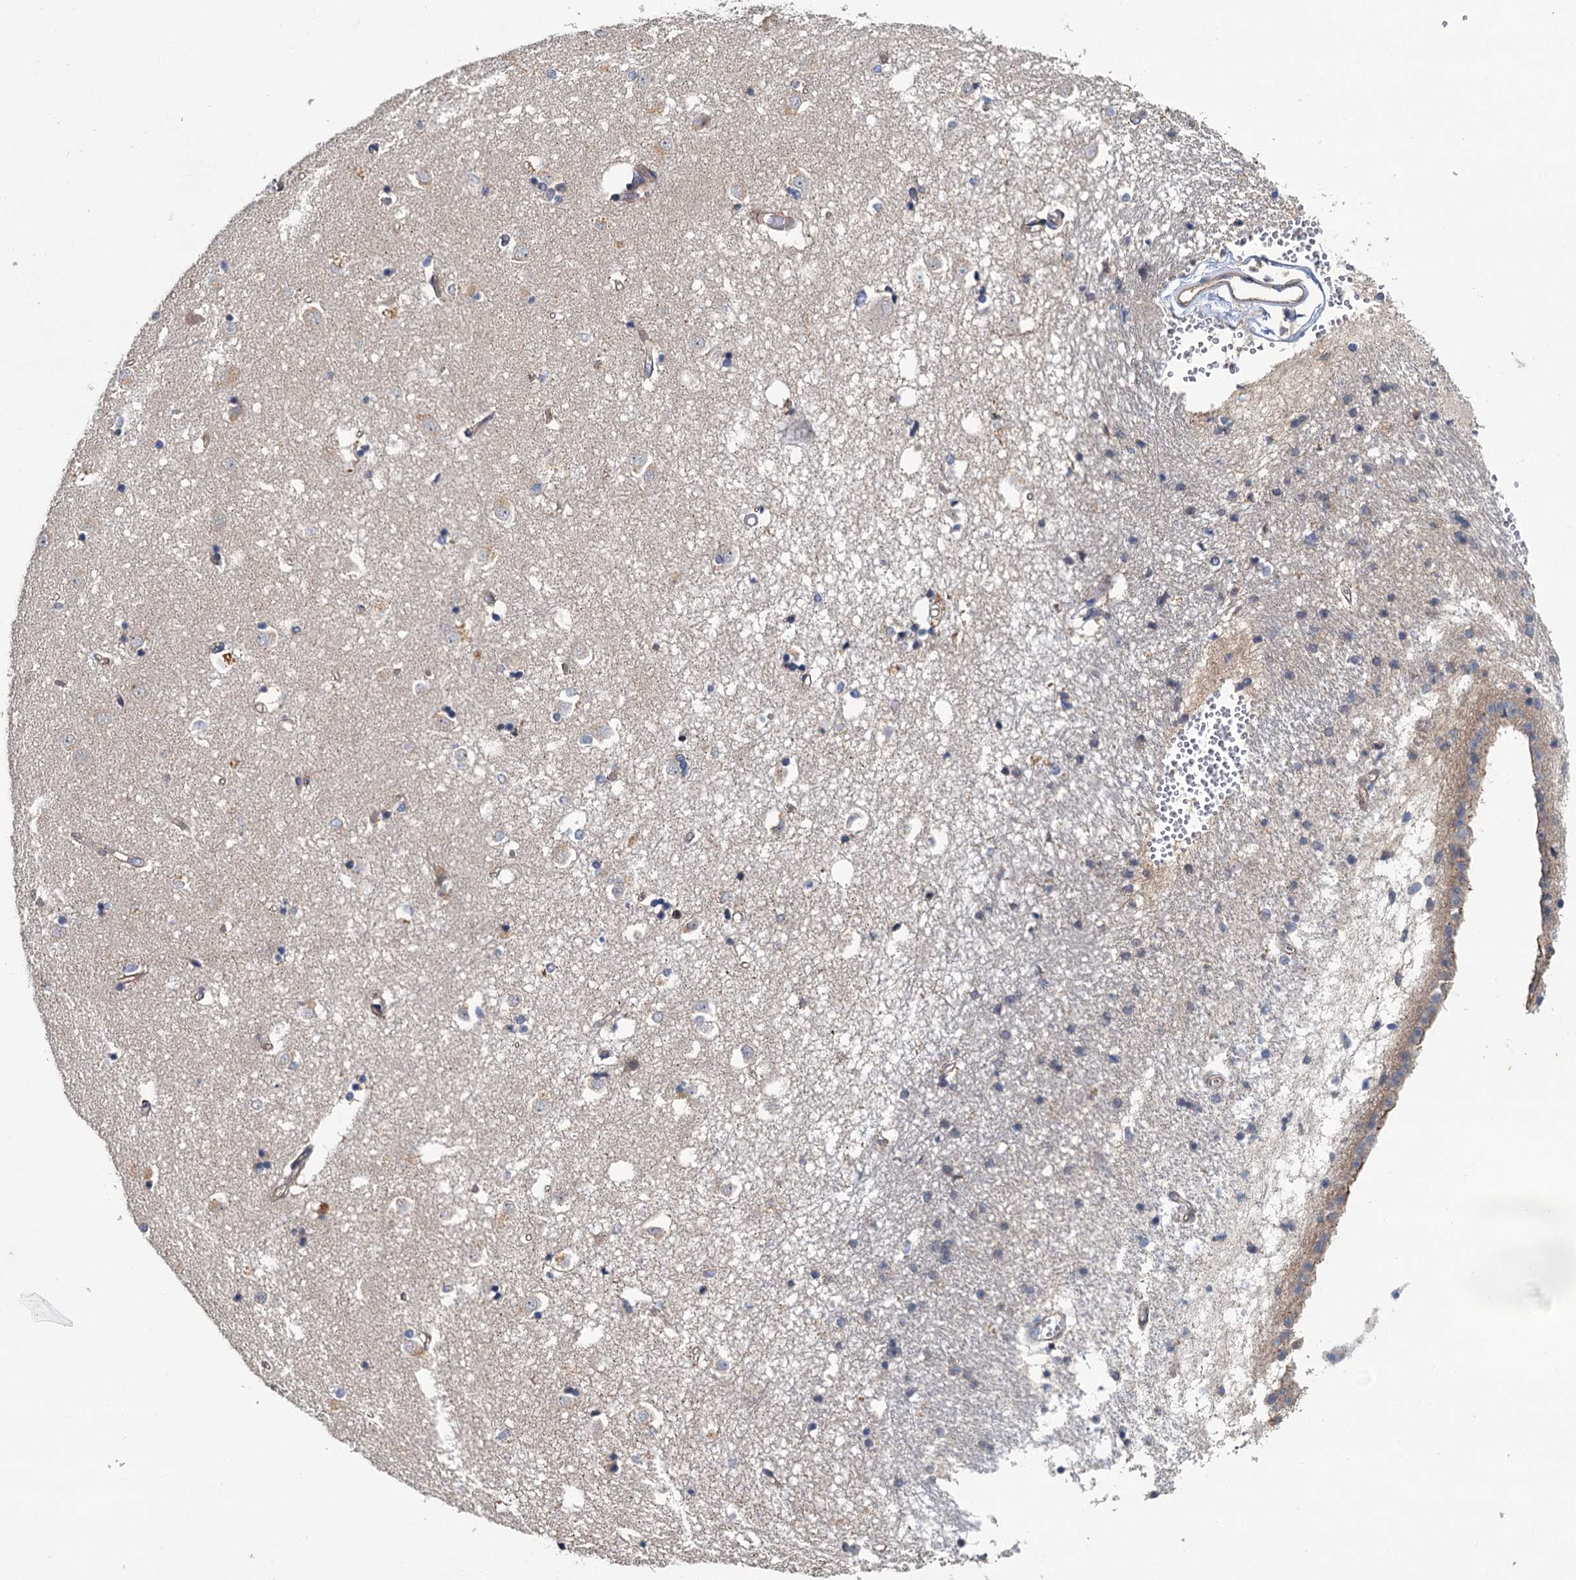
{"staining": {"intensity": "negative", "quantity": "none", "location": "none"}, "tissue": "caudate", "cell_type": "Glial cells", "image_type": "normal", "snomed": [{"axis": "morphology", "description": "Normal tissue, NOS"}, {"axis": "topography", "description": "Lateral ventricle wall"}], "caption": "Immunohistochemistry of normal caudate shows no expression in glial cells.", "gene": "ZNF324", "patient": {"sex": "male", "age": 45}}